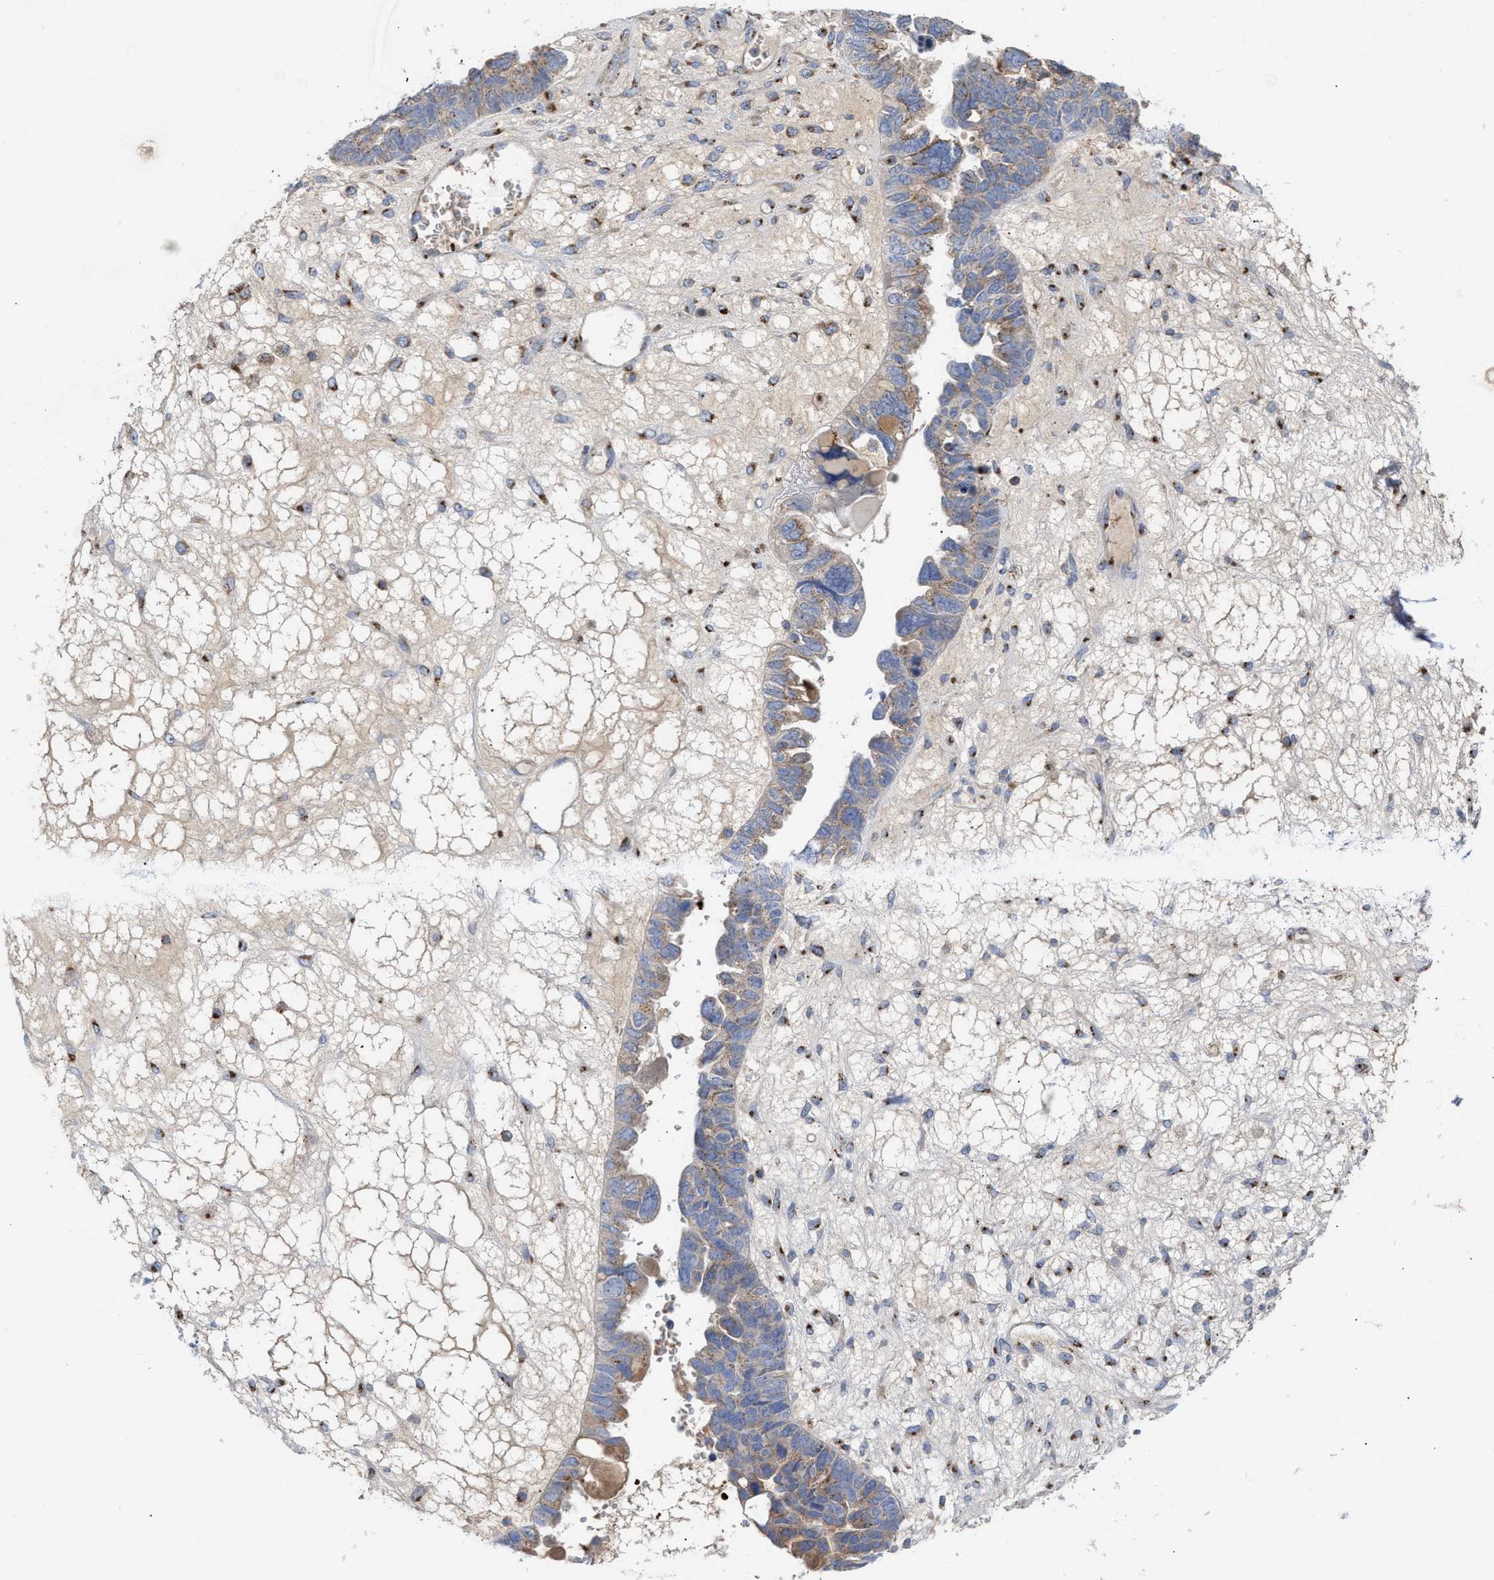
{"staining": {"intensity": "moderate", "quantity": ">75%", "location": "cytoplasmic/membranous"}, "tissue": "ovarian cancer", "cell_type": "Tumor cells", "image_type": "cancer", "snomed": [{"axis": "morphology", "description": "Cystadenocarcinoma, serous, NOS"}, {"axis": "topography", "description": "Ovary"}], "caption": "A medium amount of moderate cytoplasmic/membranous positivity is present in about >75% of tumor cells in ovarian serous cystadenocarcinoma tissue.", "gene": "CCL2", "patient": {"sex": "female", "age": 79}}